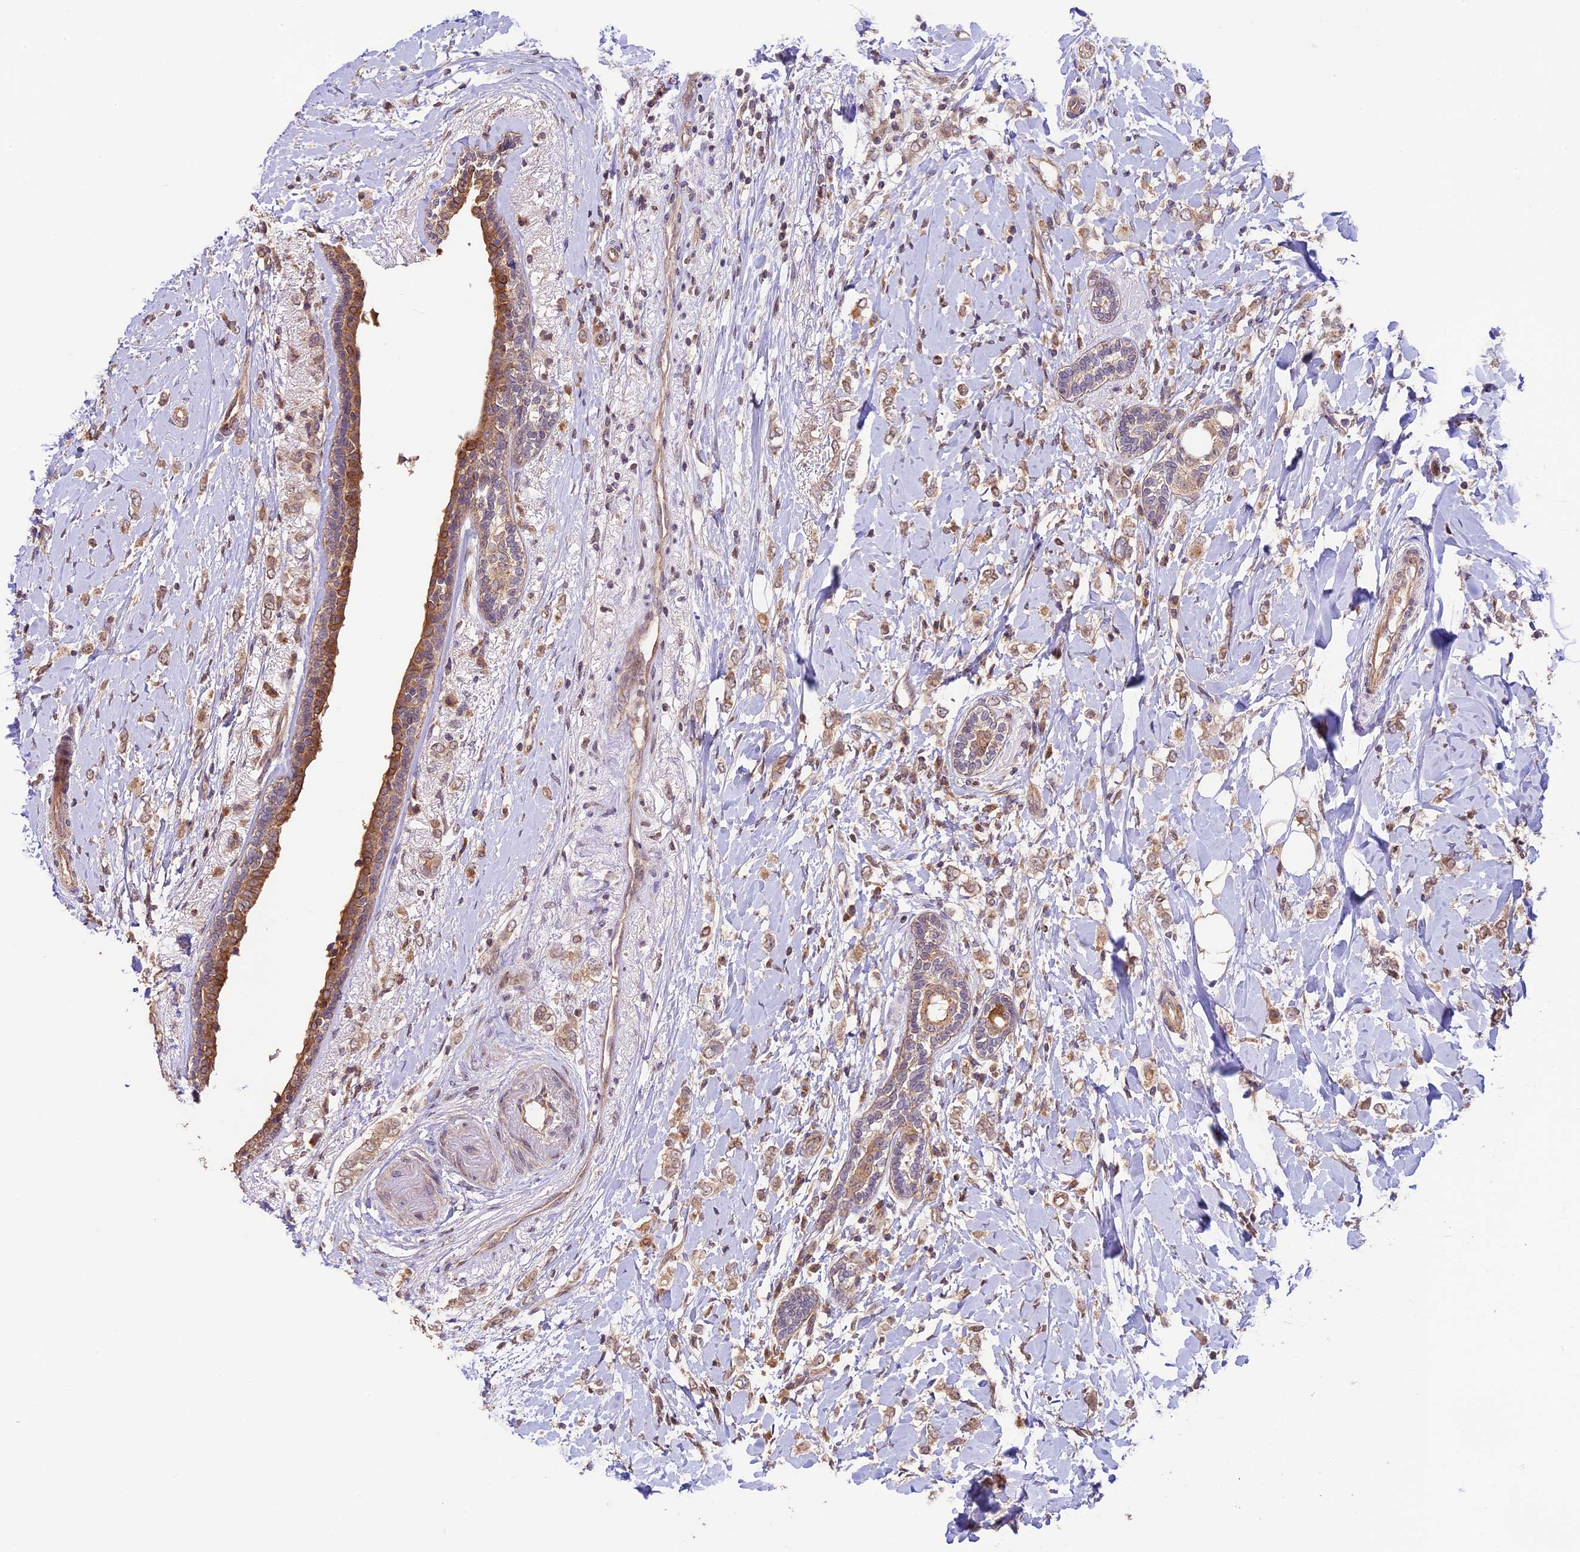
{"staining": {"intensity": "moderate", "quantity": ">75%", "location": "cytoplasmic/membranous"}, "tissue": "breast cancer", "cell_type": "Tumor cells", "image_type": "cancer", "snomed": [{"axis": "morphology", "description": "Normal tissue, NOS"}, {"axis": "morphology", "description": "Lobular carcinoma"}, {"axis": "topography", "description": "Breast"}], "caption": "Lobular carcinoma (breast) was stained to show a protein in brown. There is medium levels of moderate cytoplasmic/membranous expression in approximately >75% of tumor cells.", "gene": "BCAS4", "patient": {"sex": "female", "age": 47}}